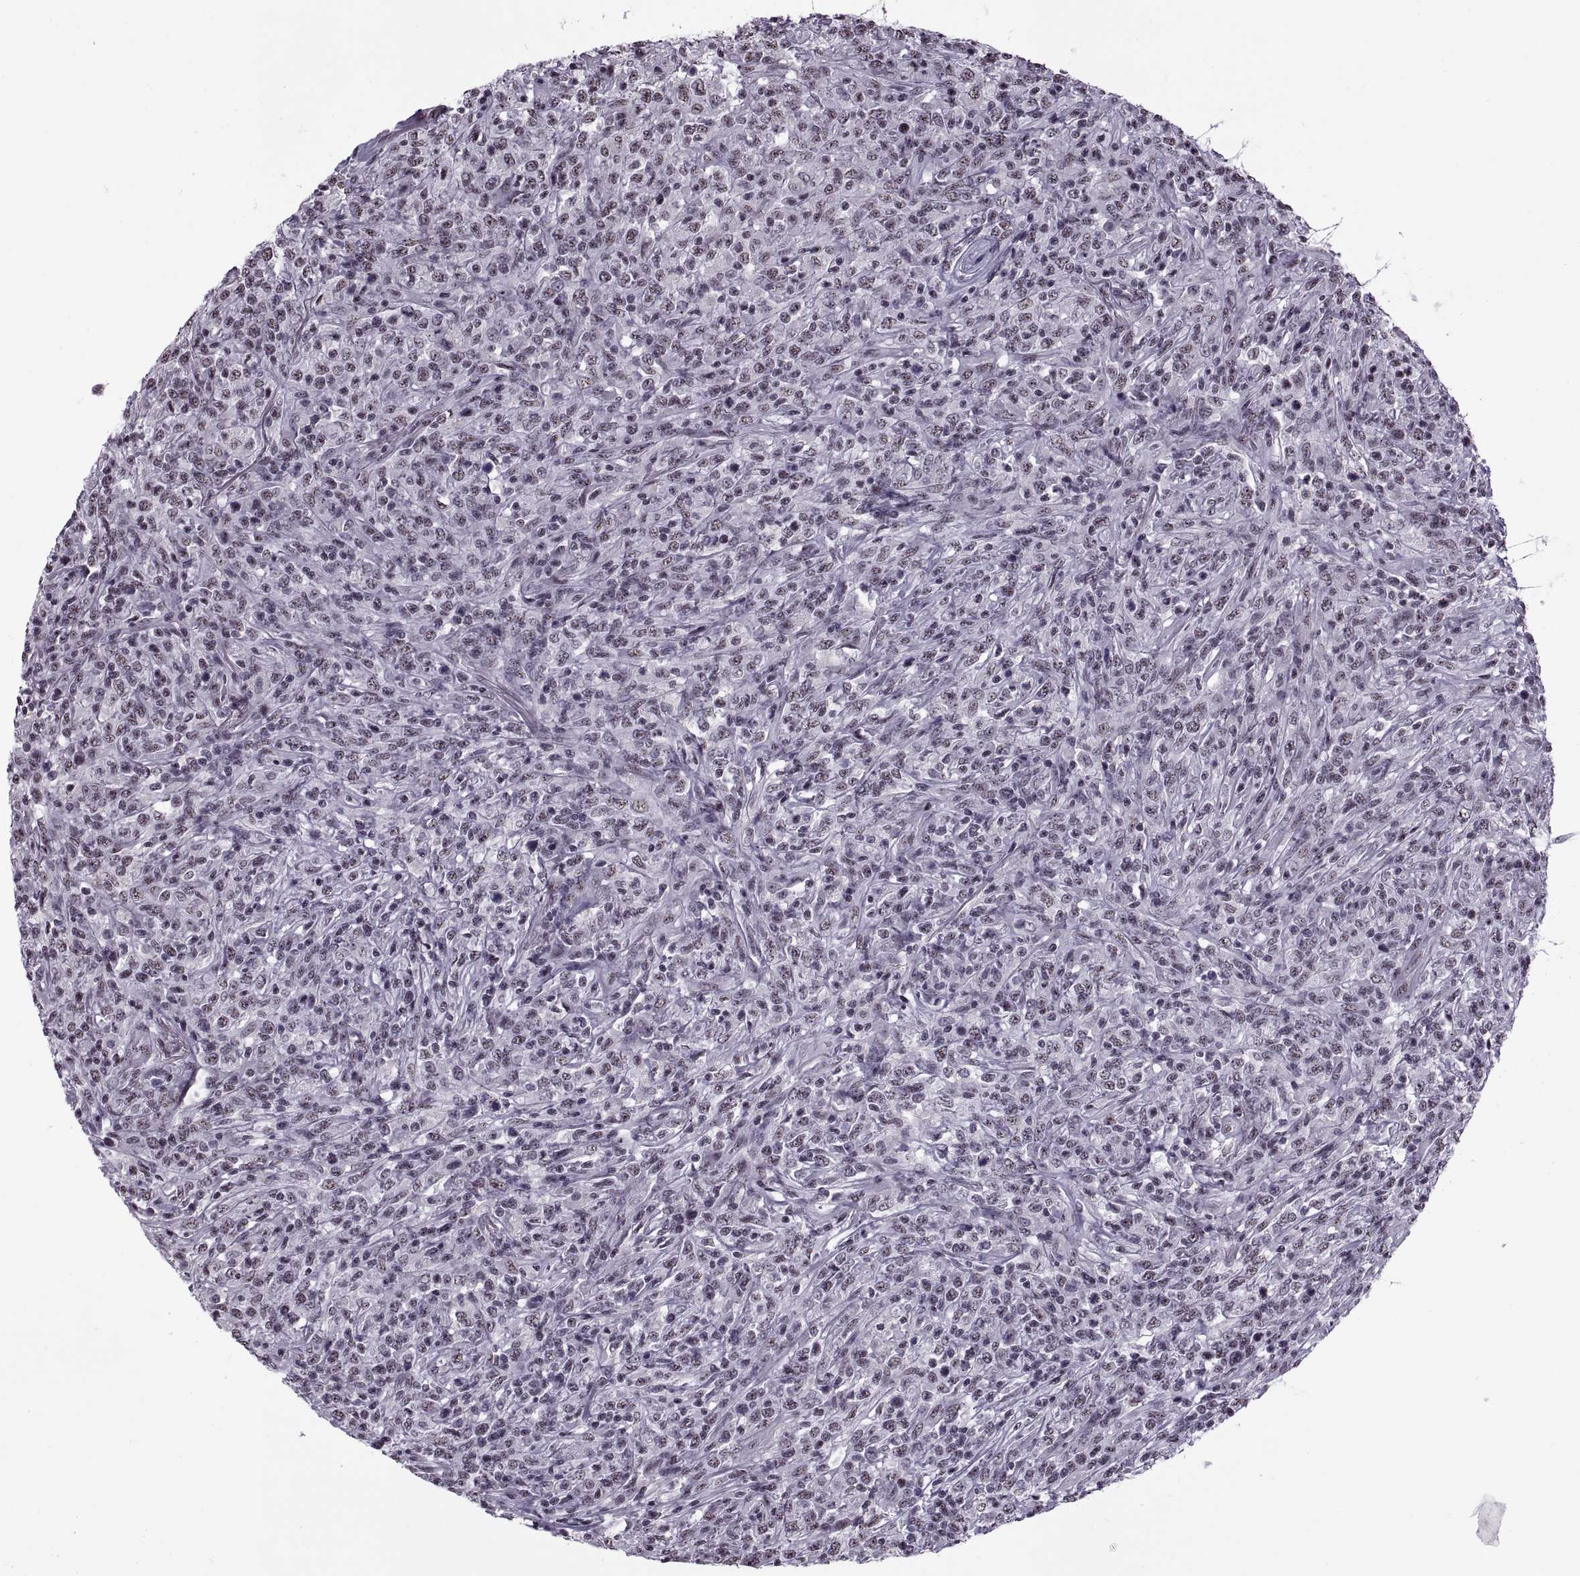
{"staining": {"intensity": "weak", "quantity": "<25%", "location": "nuclear"}, "tissue": "lymphoma", "cell_type": "Tumor cells", "image_type": "cancer", "snomed": [{"axis": "morphology", "description": "Malignant lymphoma, non-Hodgkin's type, High grade"}, {"axis": "topography", "description": "Lung"}], "caption": "The micrograph shows no significant positivity in tumor cells of lymphoma.", "gene": "MAGEA4", "patient": {"sex": "male", "age": 79}}